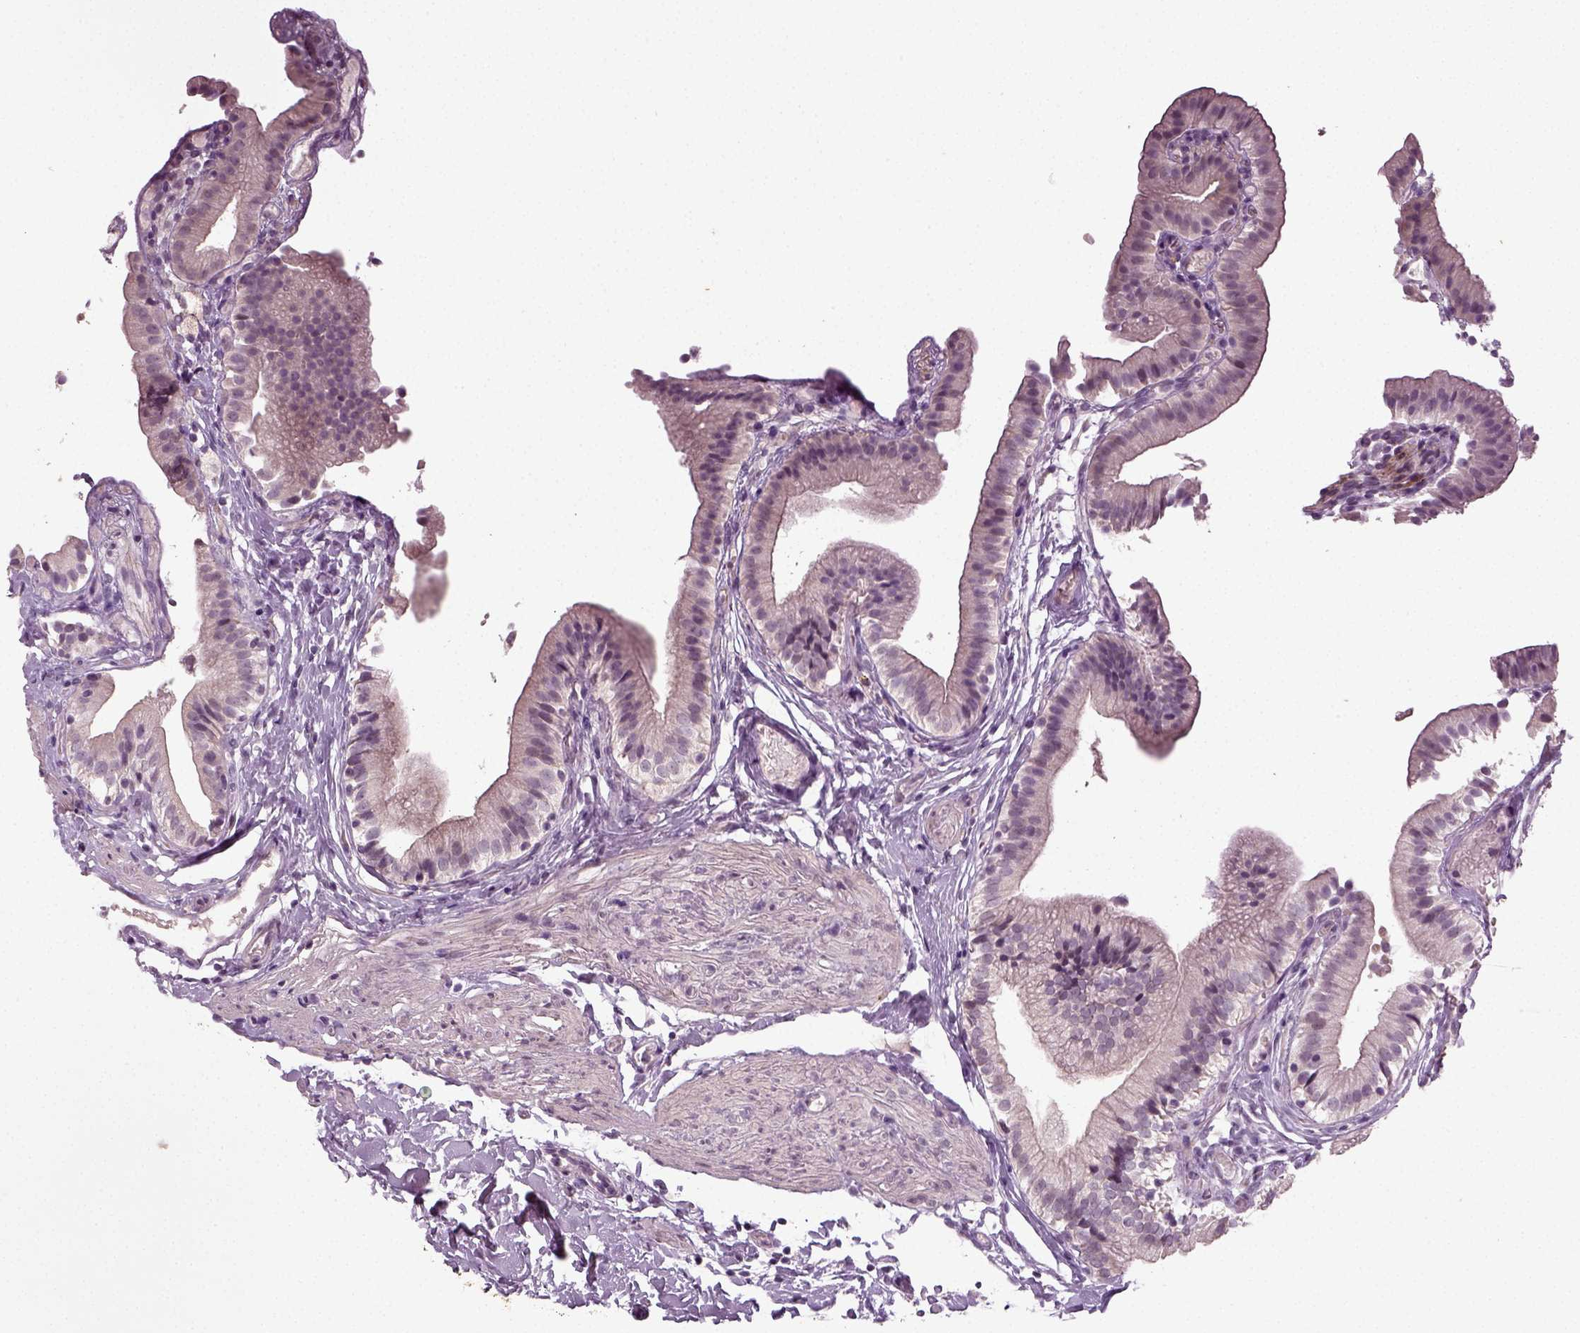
{"staining": {"intensity": "negative", "quantity": "none", "location": "none"}, "tissue": "gallbladder", "cell_type": "Glandular cells", "image_type": "normal", "snomed": [{"axis": "morphology", "description": "Normal tissue, NOS"}, {"axis": "topography", "description": "Gallbladder"}], "caption": "High magnification brightfield microscopy of benign gallbladder stained with DAB (3,3'-diaminobenzidine) (brown) and counterstained with hematoxylin (blue): glandular cells show no significant positivity. (Brightfield microscopy of DAB (3,3'-diaminobenzidine) IHC at high magnification).", "gene": "SYNGAP1", "patient": {"sex": "female", "age": 47}}